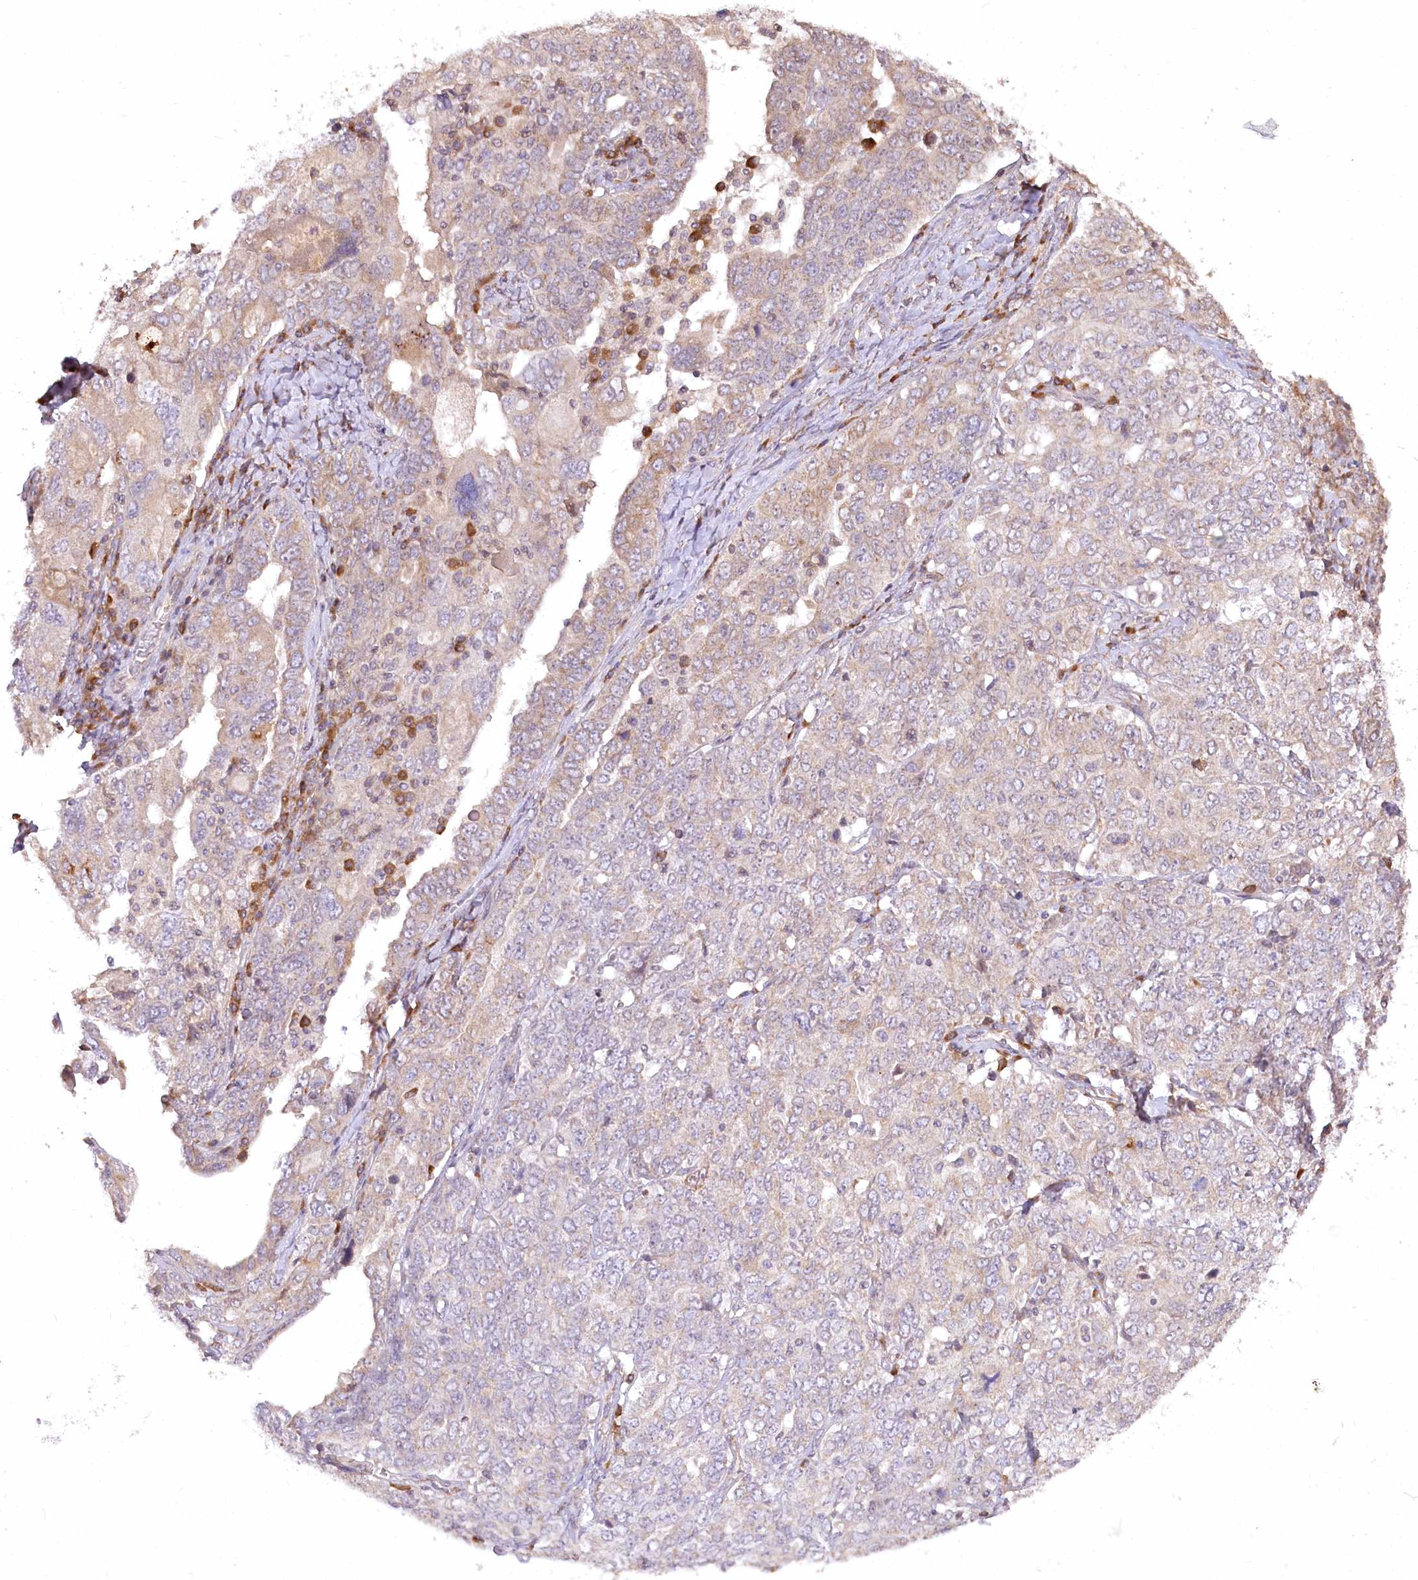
{"staining": {"intensity": "weak", "quantity": "<25%", "location": "cytoplasmic/membranous"}, "tissue": "ovarian cancer", "cell_type": "Tumor cells", "image_type": "cancer", "snomed": [{"axis": "morphology", "description": "Carcinoma, endometroid"}, {"axis": "topography", "description": "Ovary"}], "caption": "Ovarian cancer stained for a protein using immunohistochemistry (IHC) exhibits no staining tumor cells.", "gene": "STT3B", "patient": {"sex": "female", "age": 62}}